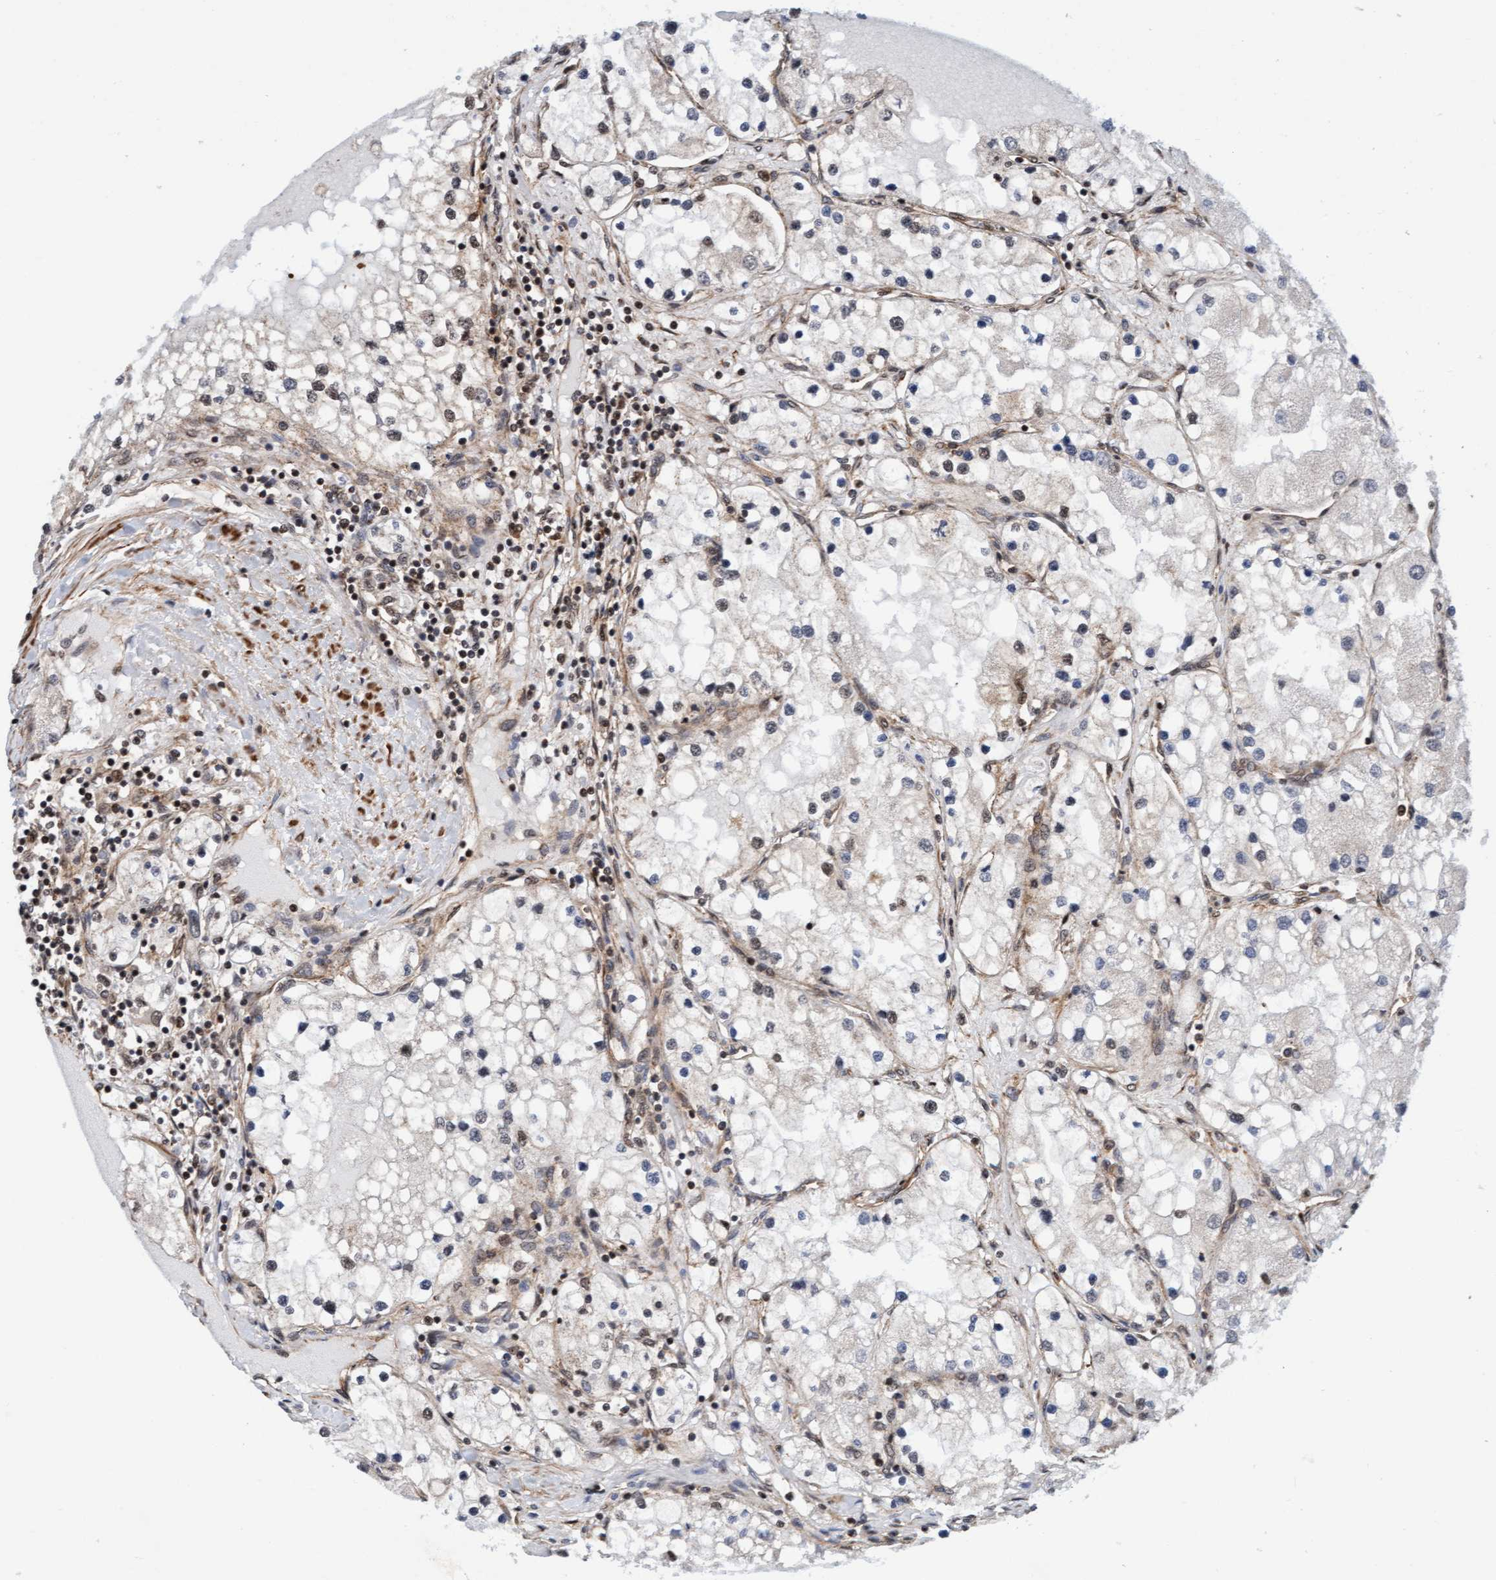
{"staining": {"intensity": "weak", "quantity": "<25%", "location": "cytoplasmic/membranous"}, "tissue": "renal cancer", "cell_type": "Tumor cells", "image_type": "cancer", "snomed": [{"axis": "morphology", "description": "Adenocarcinoma, NOS"}, {"axis": "topography", "description": "Kidney"}], "caption": "Human renal cancer stained for a protein using IHC demonstrates no staining in tumor cells.", "gene": "STXBP4", "patient": {"sex": "male", "age": 68}}